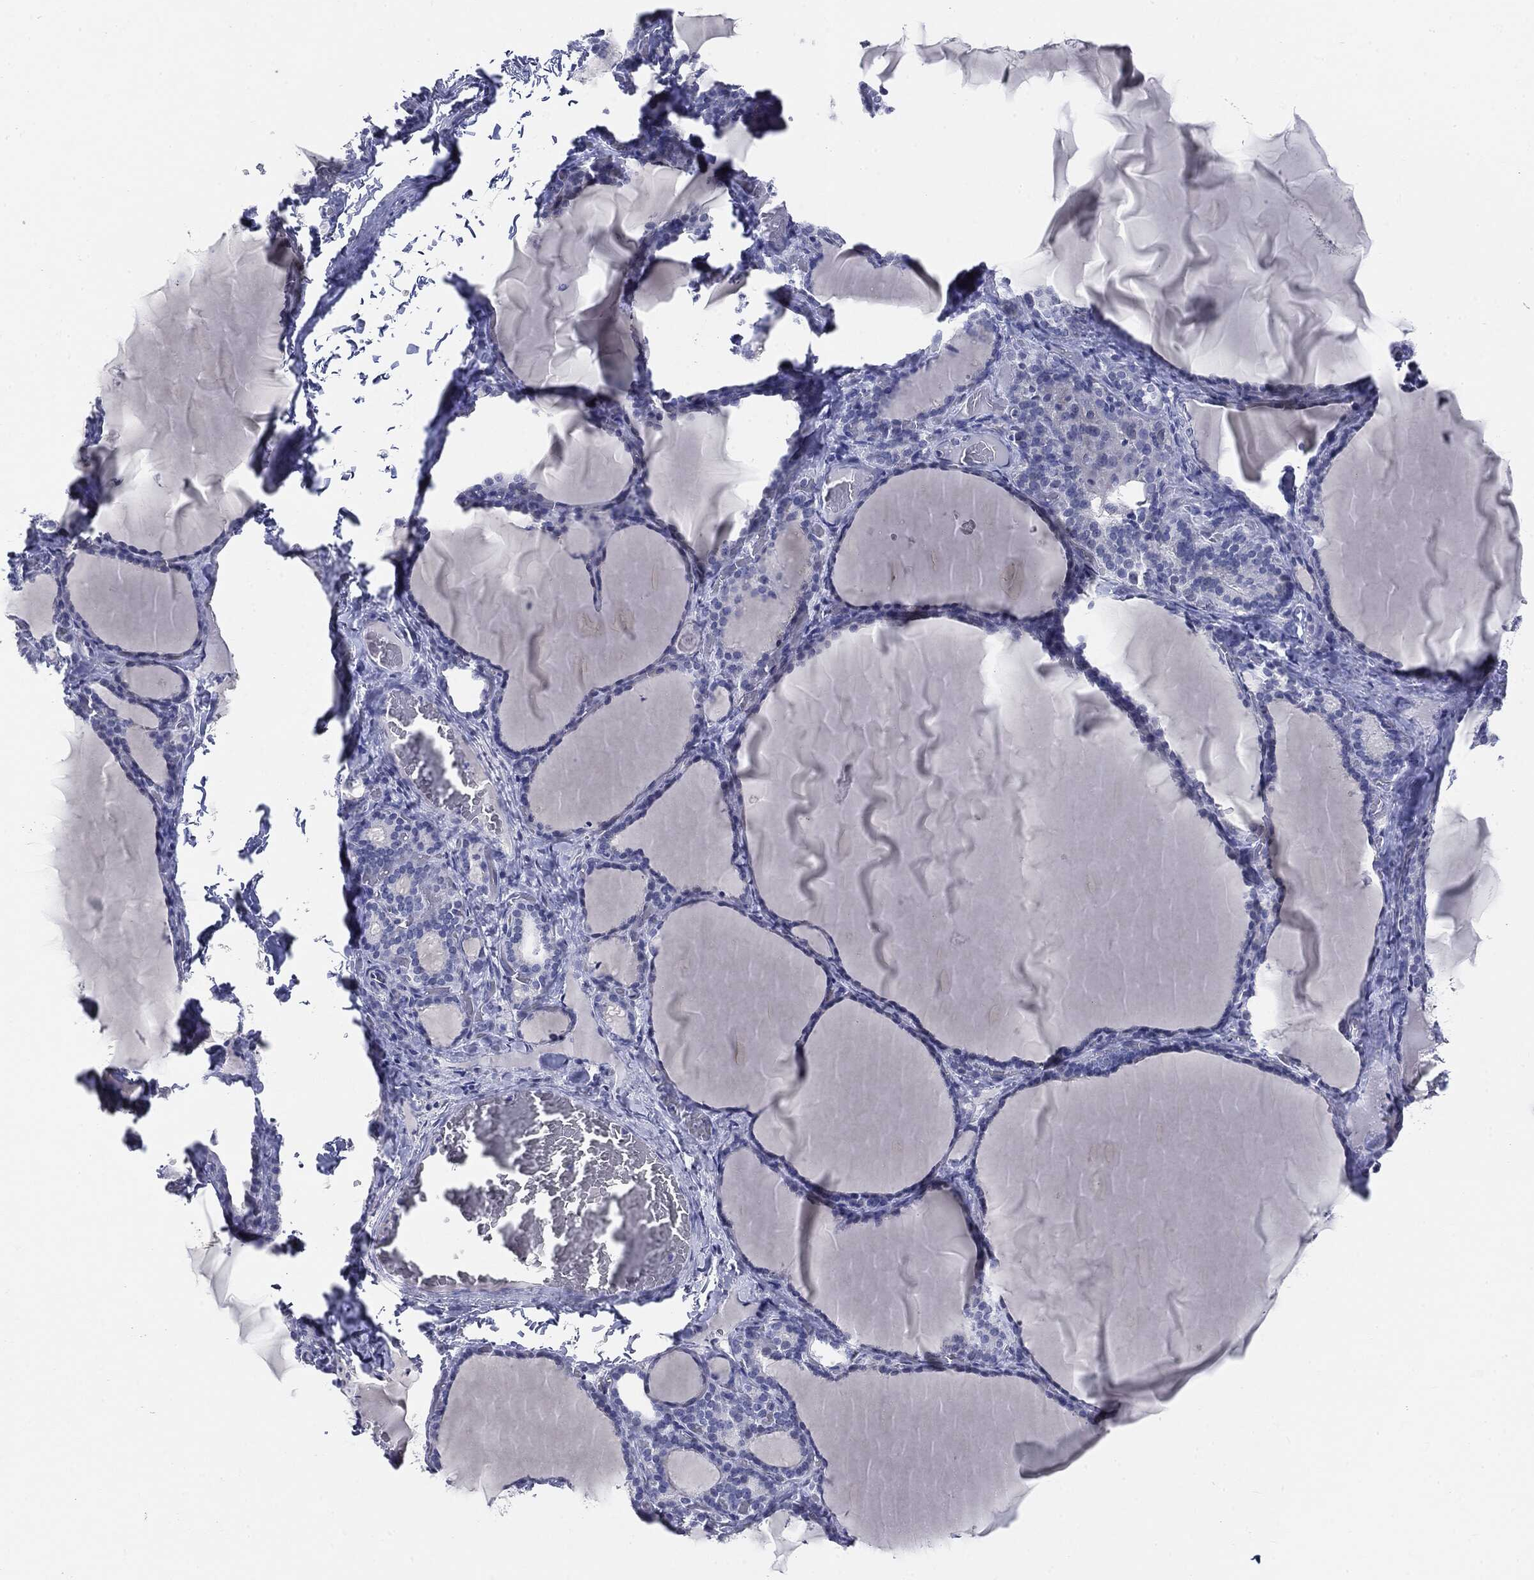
{"staining": {"intensity": "negative", "quantity": "none", "location": "none"}, "tissue": "thyroid gland", "cell_type": "Glandular cells", "image_type": "normal", "snomed": [{"axis": "morphology", "description": "Normal tissue, NOS"}, {"axis": "morphology", "description": "Hyperplasia, NOS"}, {"axis": "topography", "description": "Thyroid gland"}], "caption": "Immunohistochemistry (IHC) histopathology image of benign thyroid gland: human thyroid gland stained with DAB (3,3'-diaminobenzidine) exhibits no significant protein positivity in glandular cells.", "gene": "CGB1", "patient": {"sex": "female", "age": 27}}